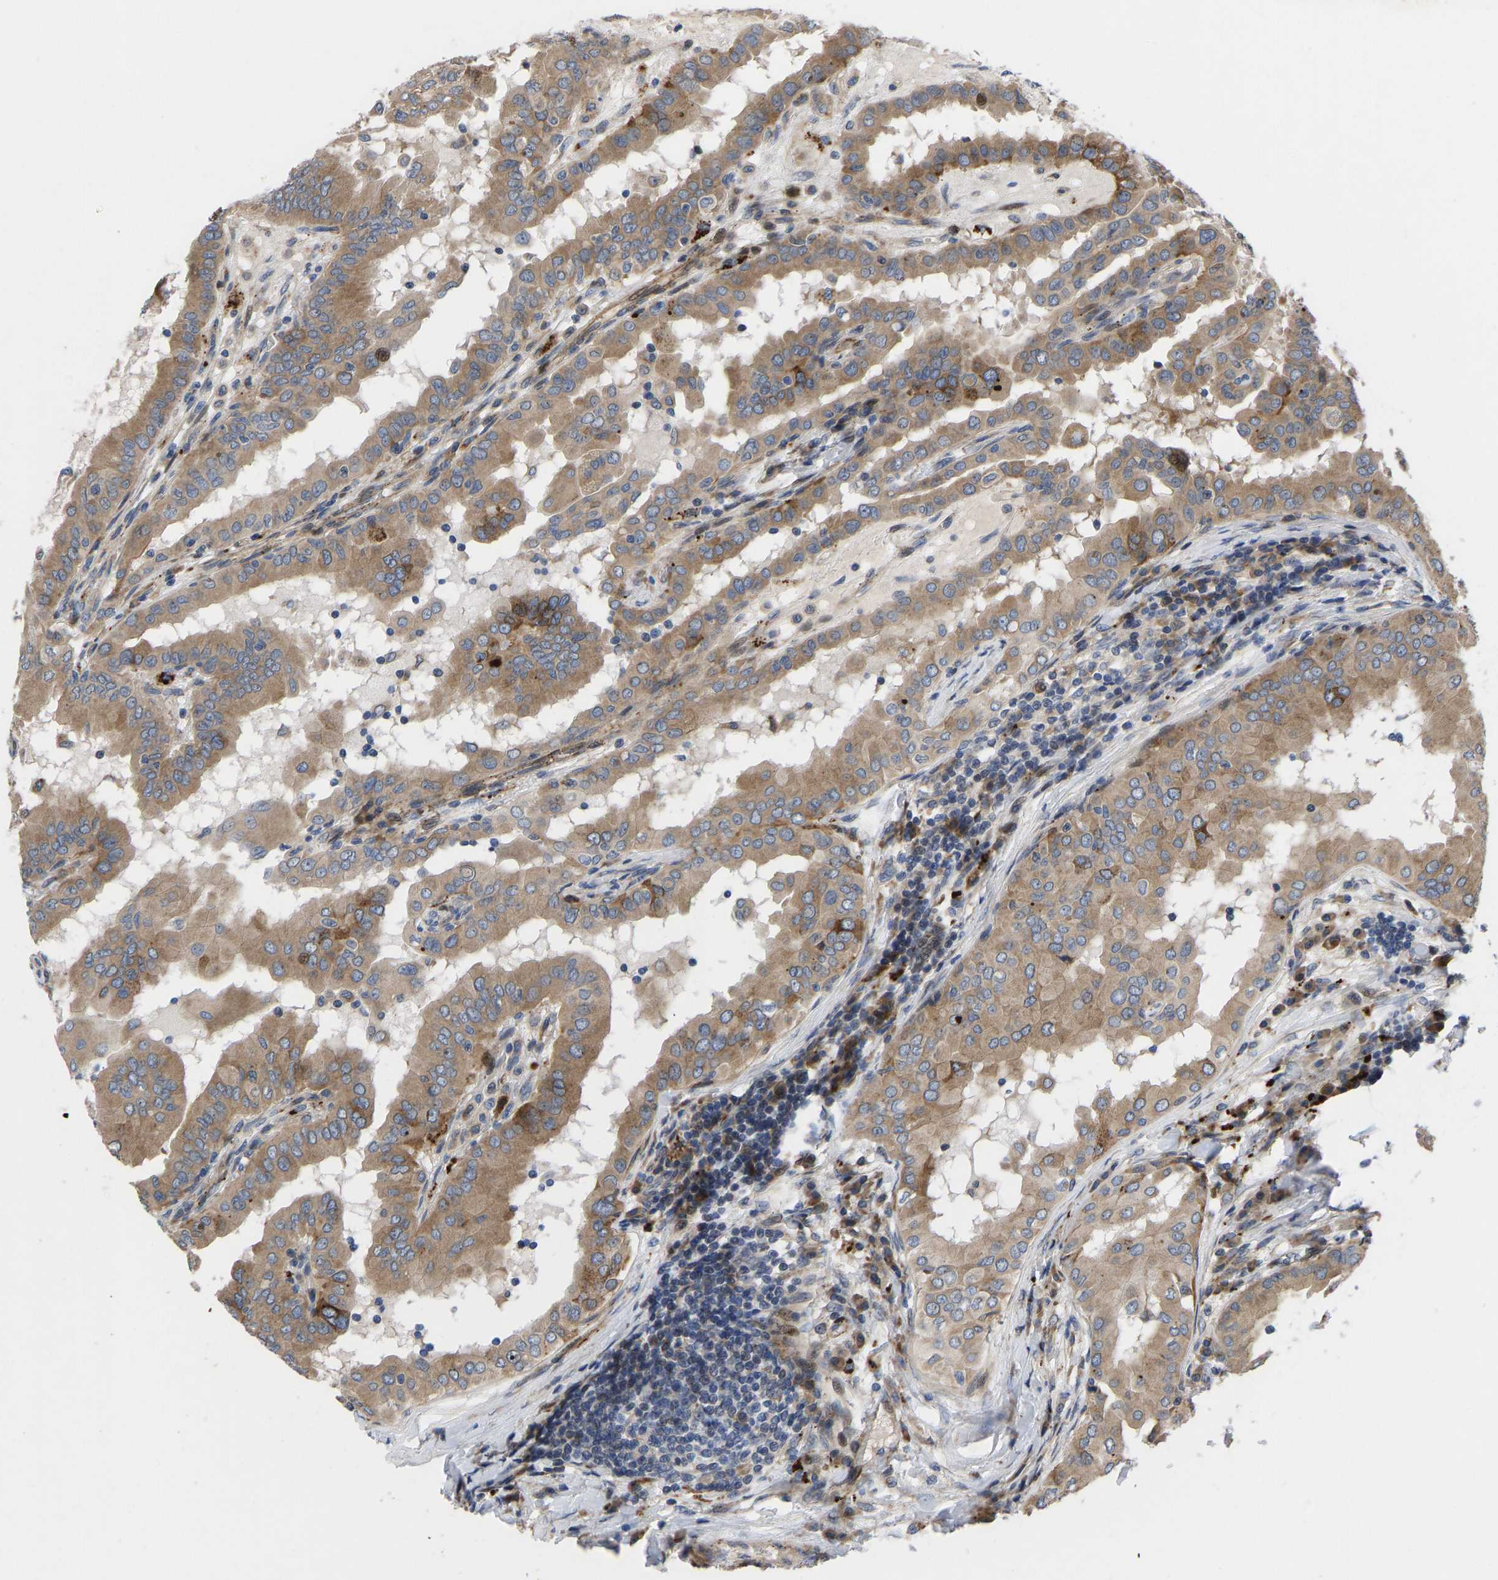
{"staining": {"intensity": "weak", "quantity": ">75%", "location": "cytoplasmic/membranous"}, "tissue": "thyroid cancer", "cell_type": "Tumor cells", "image_type": "cancer", "snomed": [{"axis": "morphology", "description": "Papillary adenocarcinoma, NOS"}, {"axis": "topography", "description": "Thyroid gland"}], "caption": "Immunohistochemistry photomicrograph of papillary adenocarcinoma (thyroid) stained for a protein (brown), which shows low levels of weak cytoplasmic/membranous expression in about >75% of tumor cells.", "gene": "TMEM38B", "patient": {"sex": "male", "age": 33}}